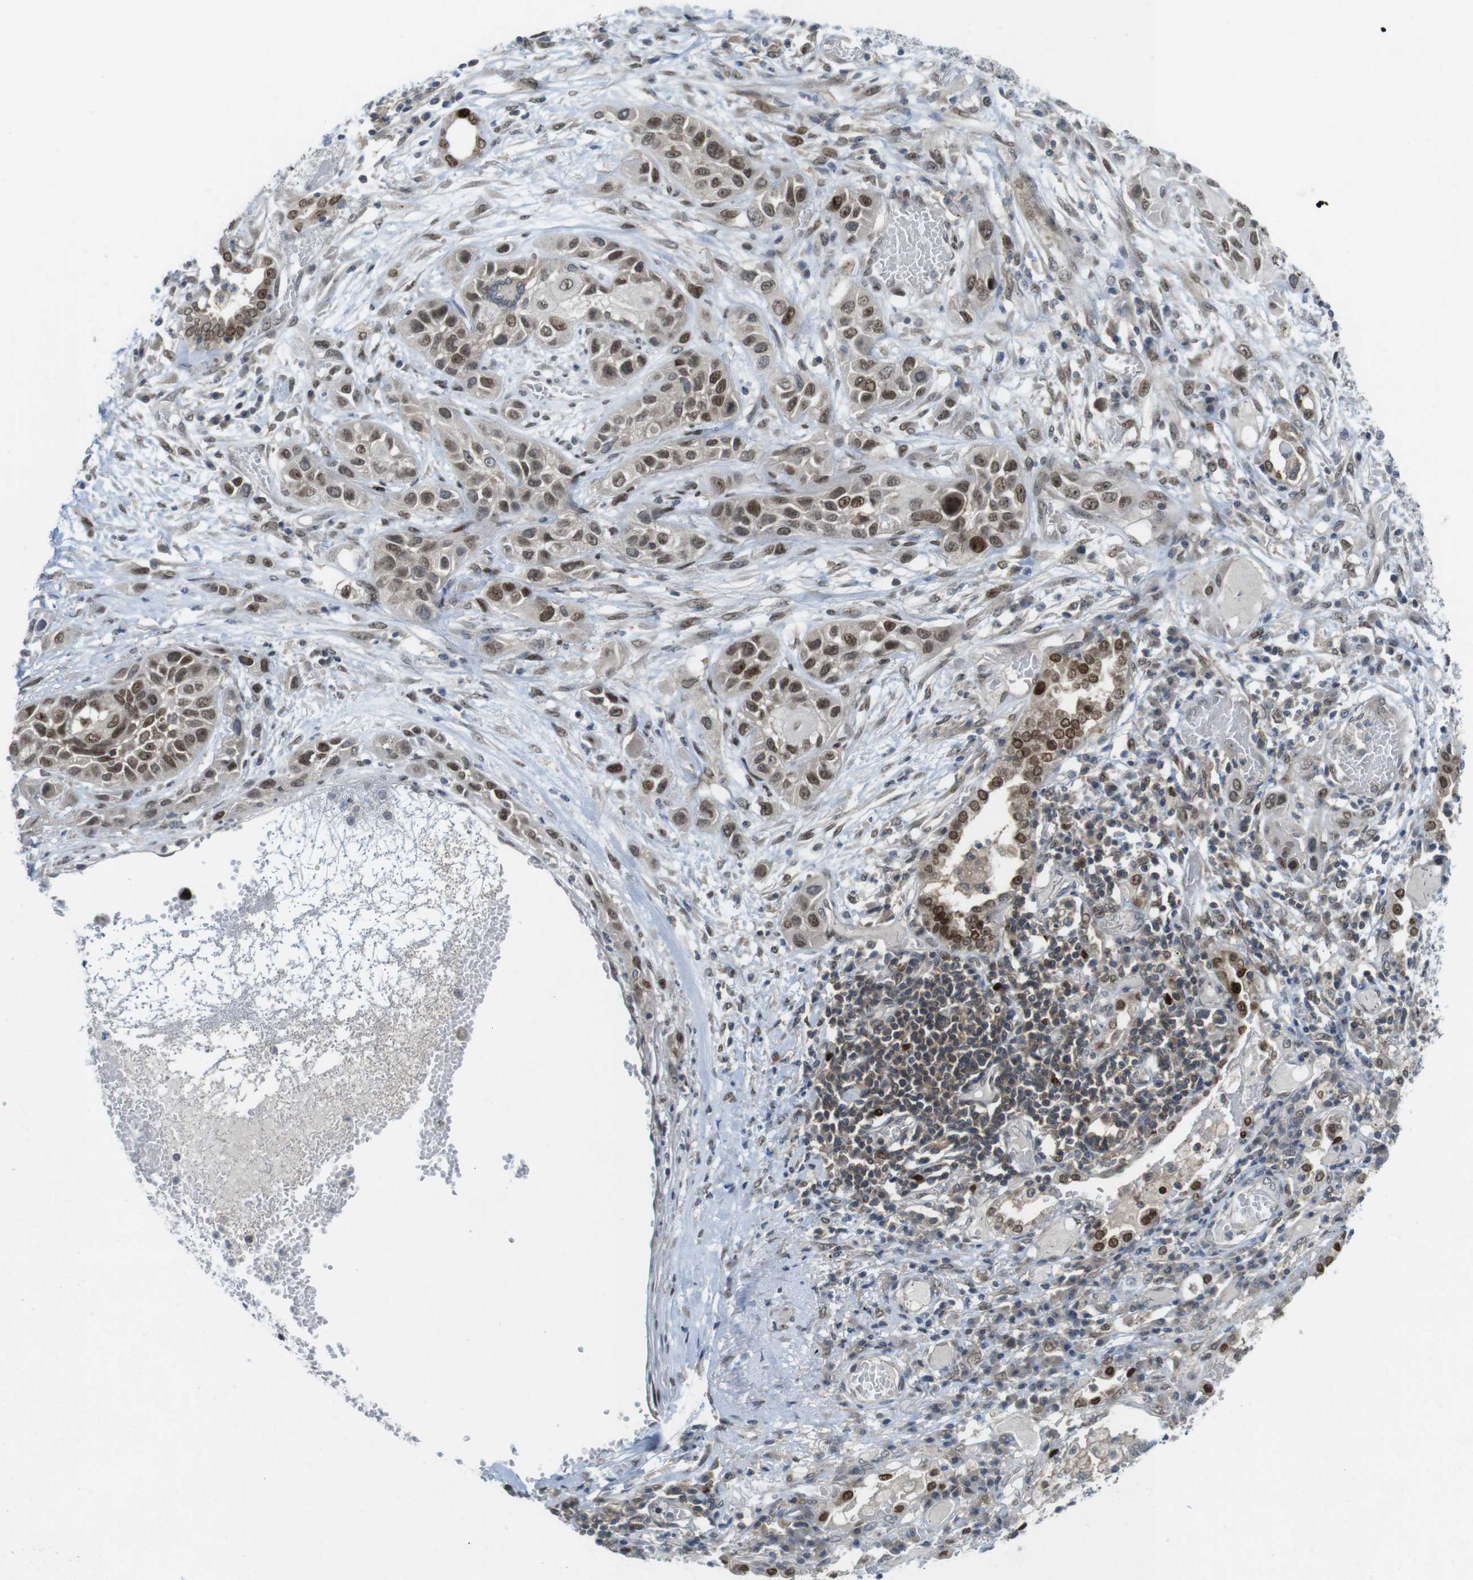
{"staining": {"intensity": "moderate", "quantity": ">75%", "location": "nuclear"}, "tissue": "lung cancer", "cell_type": "Tumor cells", "image_type": "cancer", "snomed": [{"axis": "morphology", "description": "Squamous cell carcinoma, NOS"}, {"axis": "topography", "description": "Lung"}], "caption": "Immunohistochemical staining of human lung cancer (squamous cell carcinoma) demonstrates moderate nuclear protein positivity in about >75% of tumor cells. The staining was performed using DAB, with brown indicating positive protein expression. Nuclei are stained blue with hematoxylin.", "gene": "RCC1", "patient": {"sex": "male", "age": 71}}